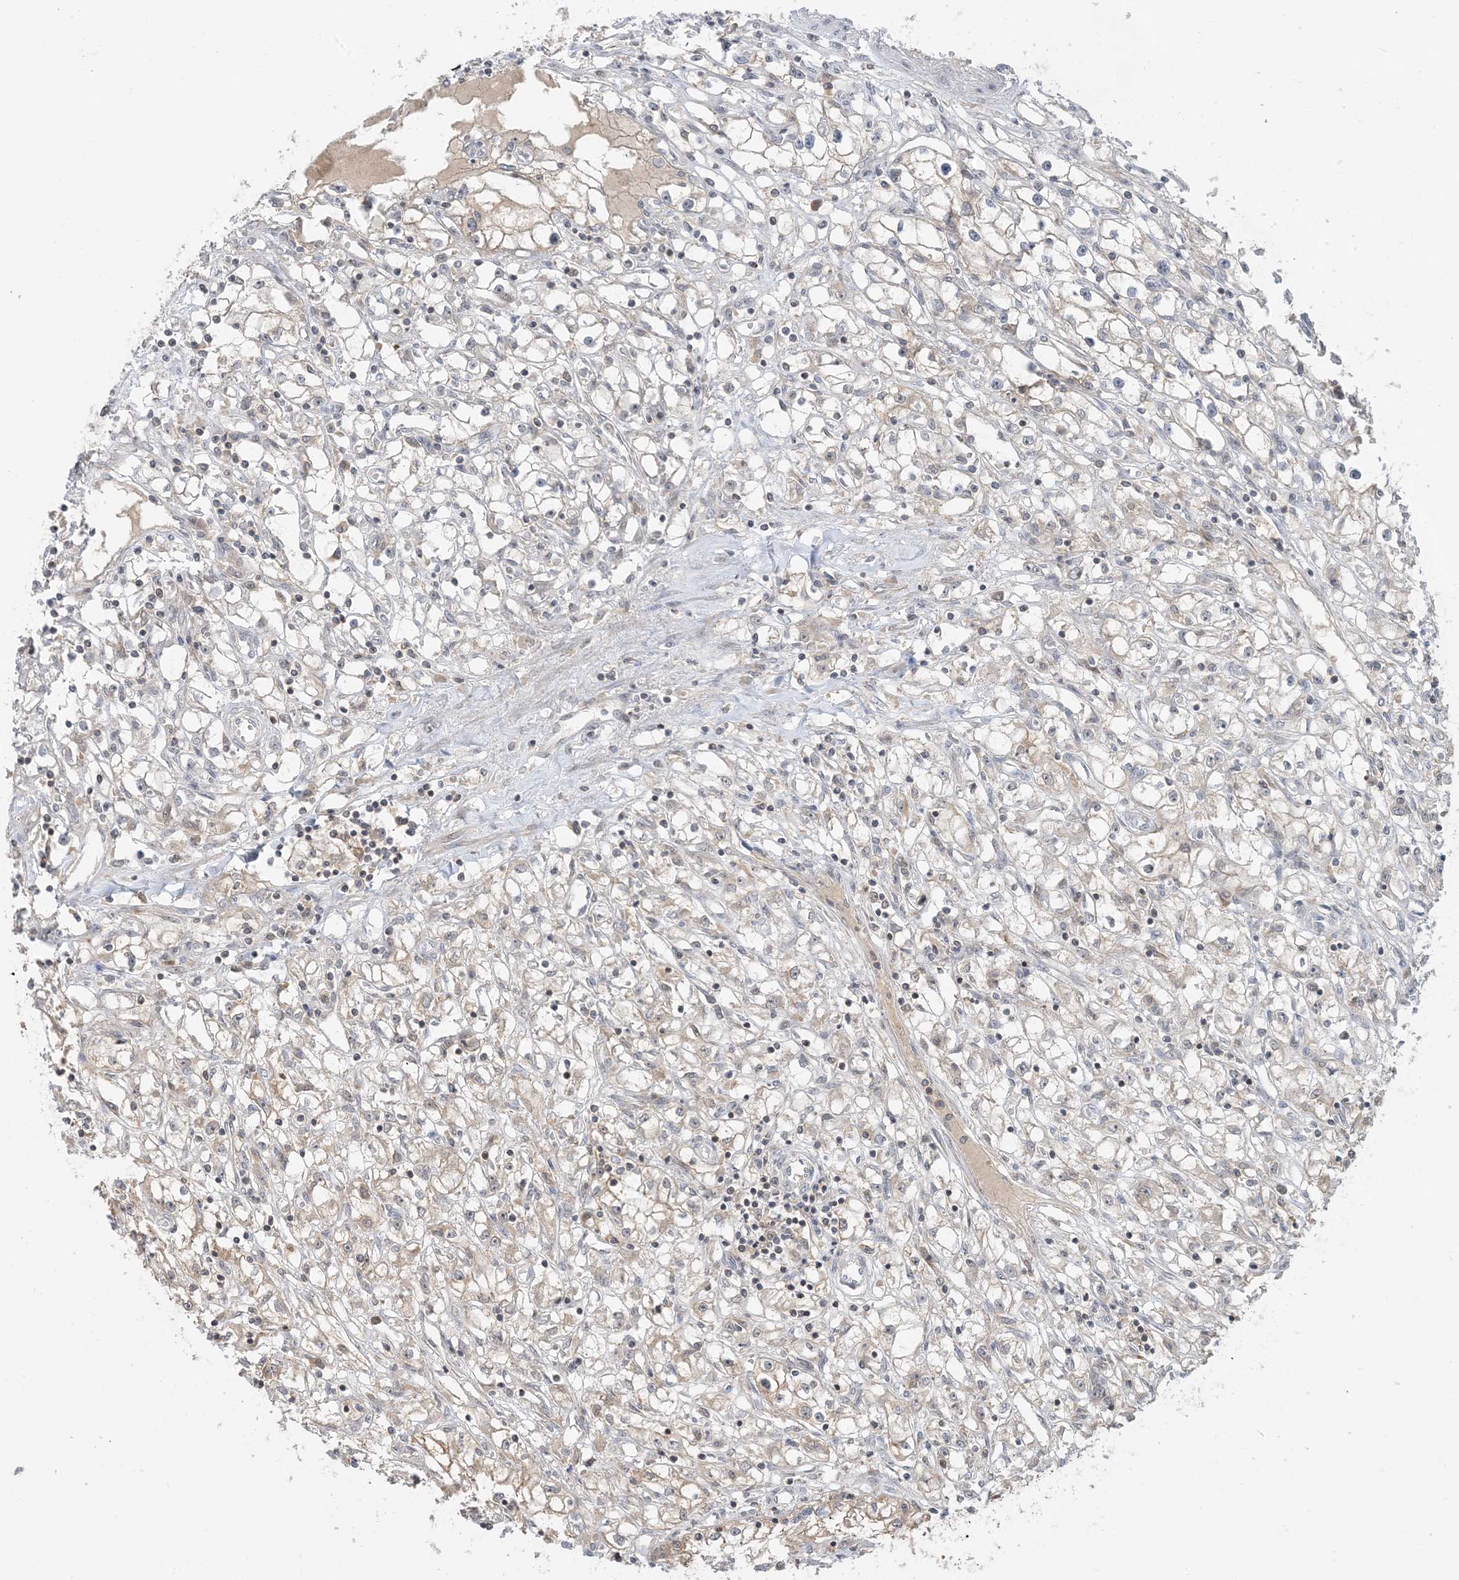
{"staining": {"intensity": "weak", "quantity": "25%-75%", "location": "cytoplasmic/membranous"}, "tissue": "renal cancer", "cell_type": "Tumor cells", "image_type": "cancer", "snomed": [{"axis": "morphology", "description": "Adenocarcinoma, NOS"}, {"axis": "topography", "description": "Kidney"}], "caption": "A brown stain highlights weak cytoplasmic/membranous expression of a protein in renal cancer tumor cells. (IHC, brightfield microscopy, high magnification).", "gene": "PRRT3", "patient": {"sex": "male", "age": 56}}